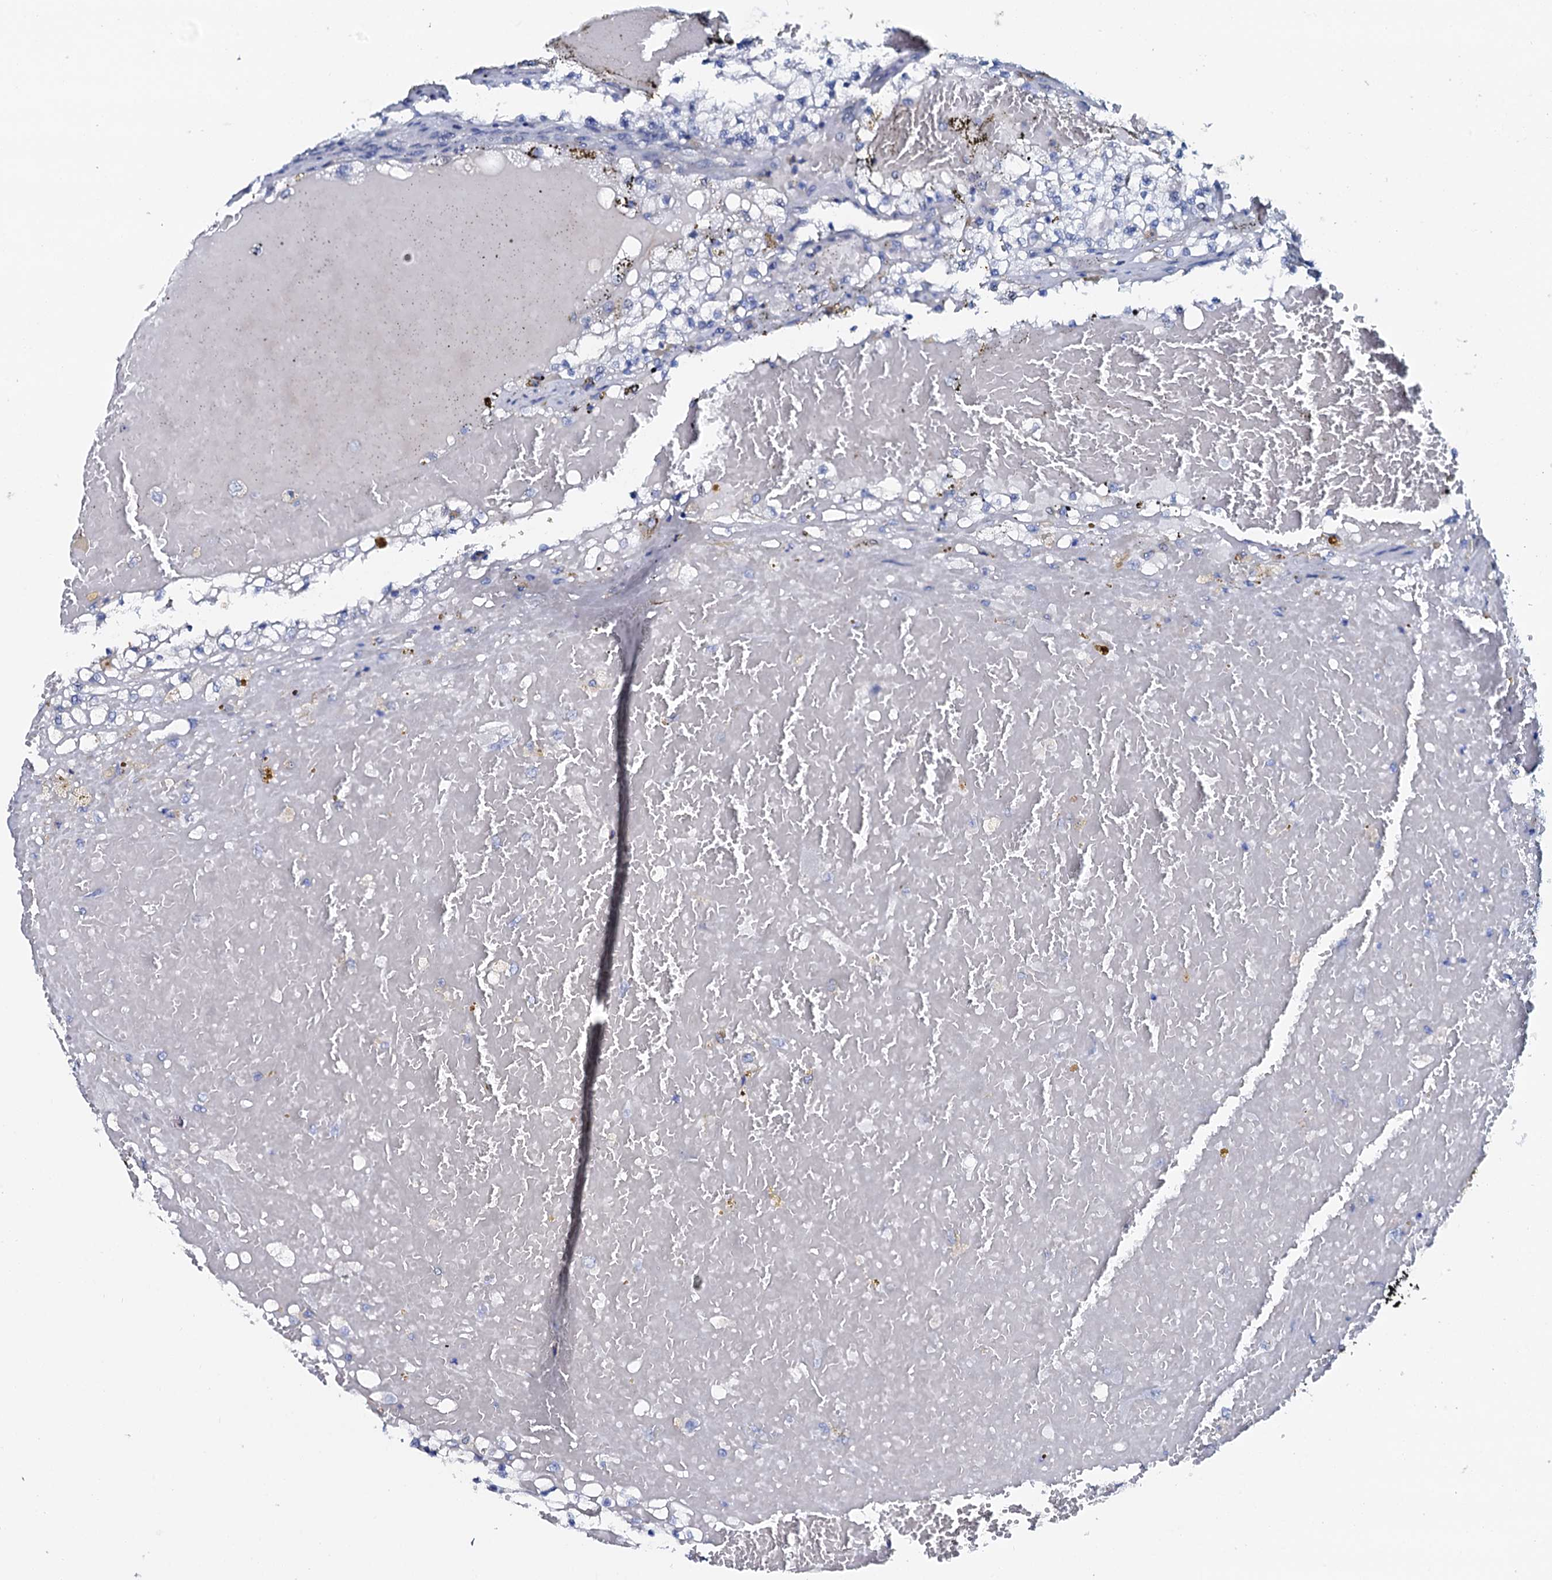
{"staining": {"intensity": "negative", "quantity": "none", "location": "none"}, "tissue": "renal cancer", "cell_type": "Tumor cells", "image_type": "cancer", "snomed": [{"axis": "morphology", "description": "Normal tissue, NOS"}, {"axis": "morphology", "description": "Adenocarcinoma, NOS"}, {"axis": "topography", "description": "Kidney"}], "caption": "A high-resolution micrograph shows immunohistochemistry staining of renal adenocarcinoma, which reveals no significant staining in tumor cells. Brightfield microscopy of IHC stained with DAB (brown) and hematoxylin (blue), captured at high magnification.", "gene": "AMER2", "patient": {"sex": "male", "age": 68}}